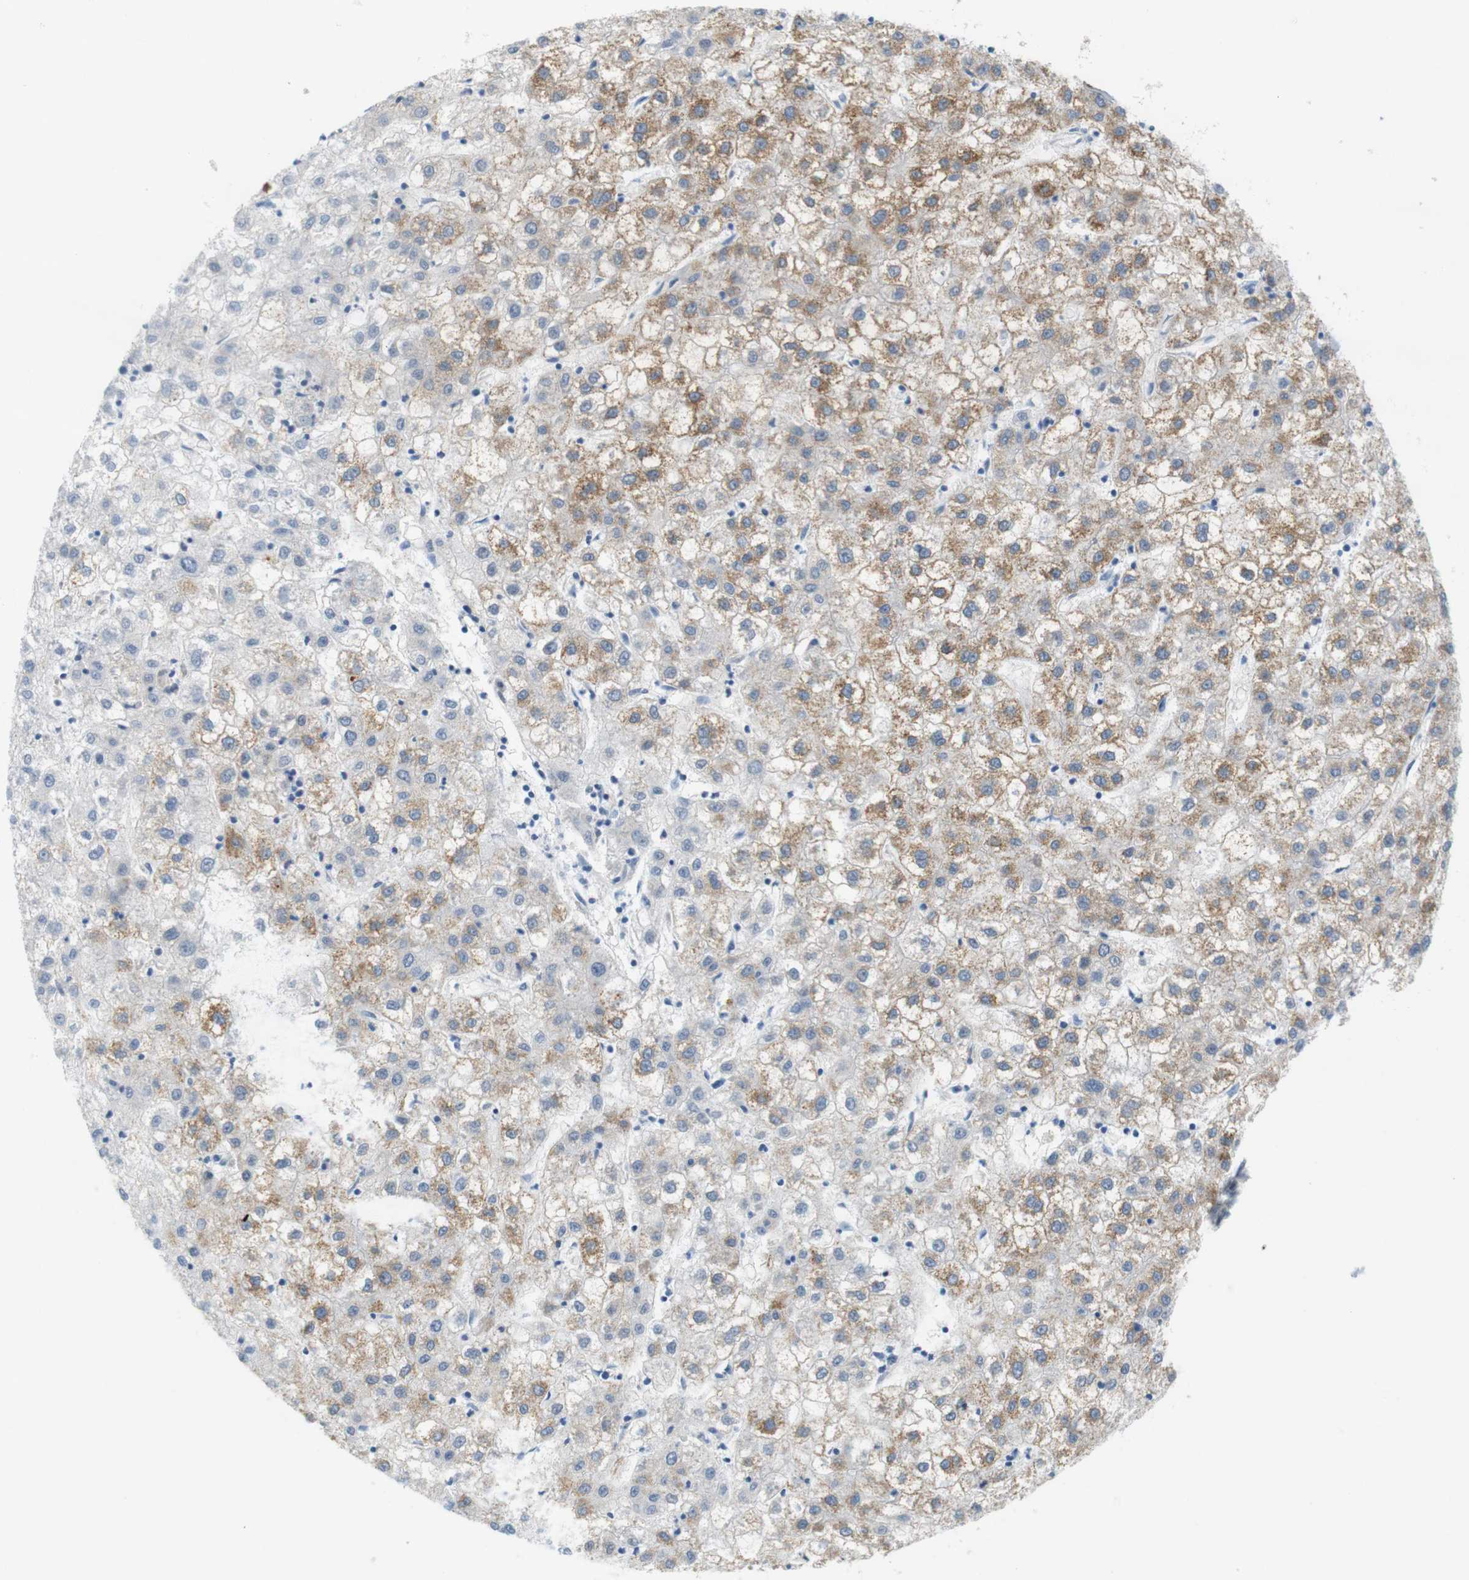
{"staining": {"intensity": "moderate", "quantity": "25%-75%", "location": "cytoplasmic/membranous"}, "tissue": "liver cancer", "cell_type": "Tumor cells", "image_type": "cancer", "snomed": [{"axis": "morphology", "description": "Carcinoma, Hepatocellular, NOS"}, {"axis": "topography", "description": "Liver"}], "caption": "Hepatocellular carcinoma (liver) was stained to show a protein in brown. There is medium levels of moderate cytoplasmic/membranous staining in about 25%-75% of tumor cells.", "gene": "LRRK2", "patient": {"sex": "male", "age": 72}}